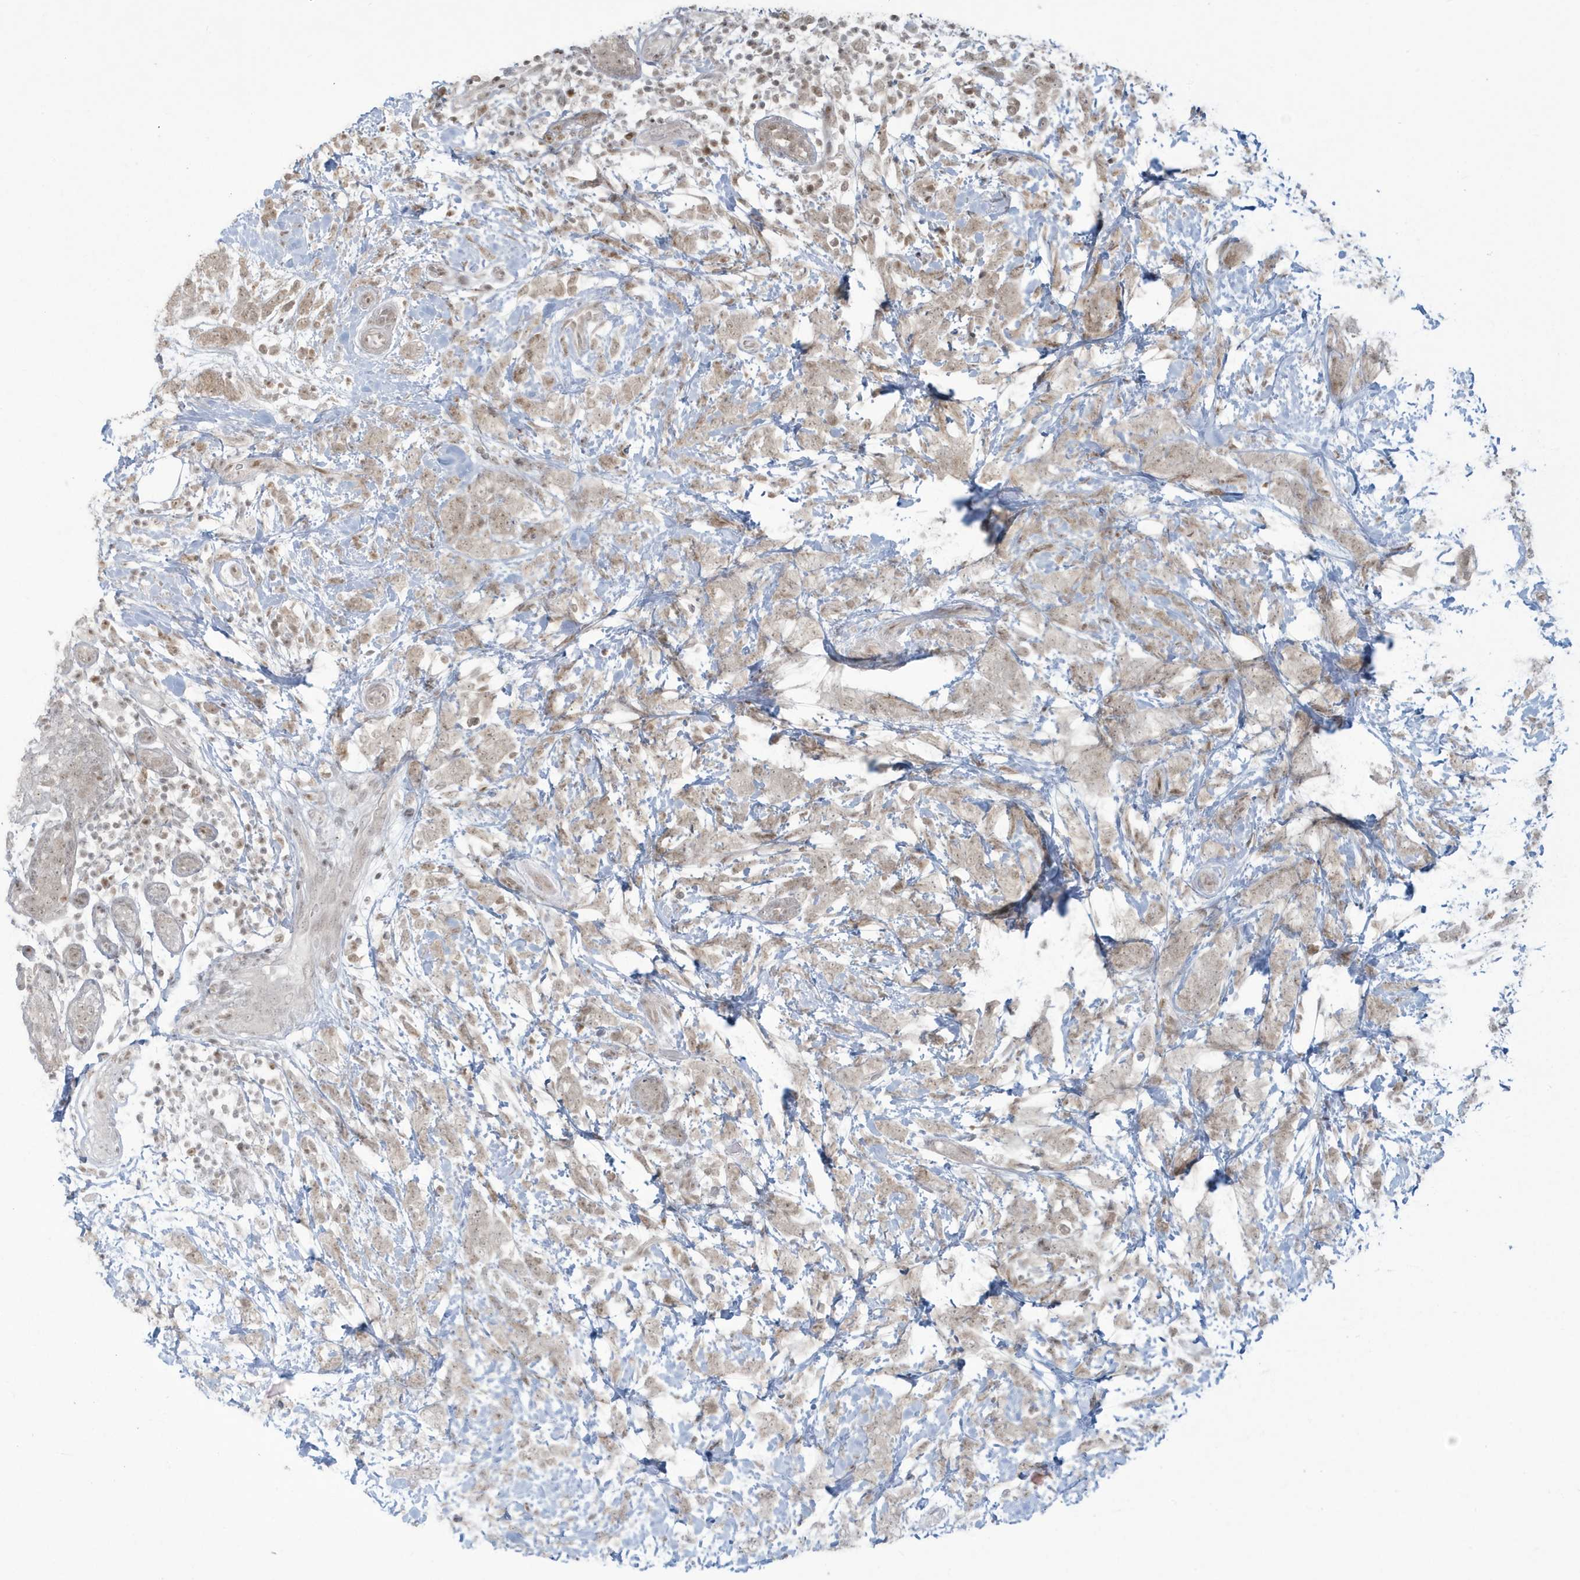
{"staining": {"intensity": "weak", "quantity": ">75%", "location": "cytoplasmic/membranous,nuclear"}, "tissue": "breast cancer", "cell_type": "Tumor cells", "image_type": "cancer", "snomed": [{"axis": "morphology", "description": "Lobular carcinoma"}, {"axis": "topography", "description": "Breast"}], "caption": "Protein staining exhibits weak cytoplasmic/membranous and nuclear staining in about >75% of tumor cells in lobular carcinoma (breast).", "gene": "C1orf52", "patient": {"sex": "female", "age": 58}}